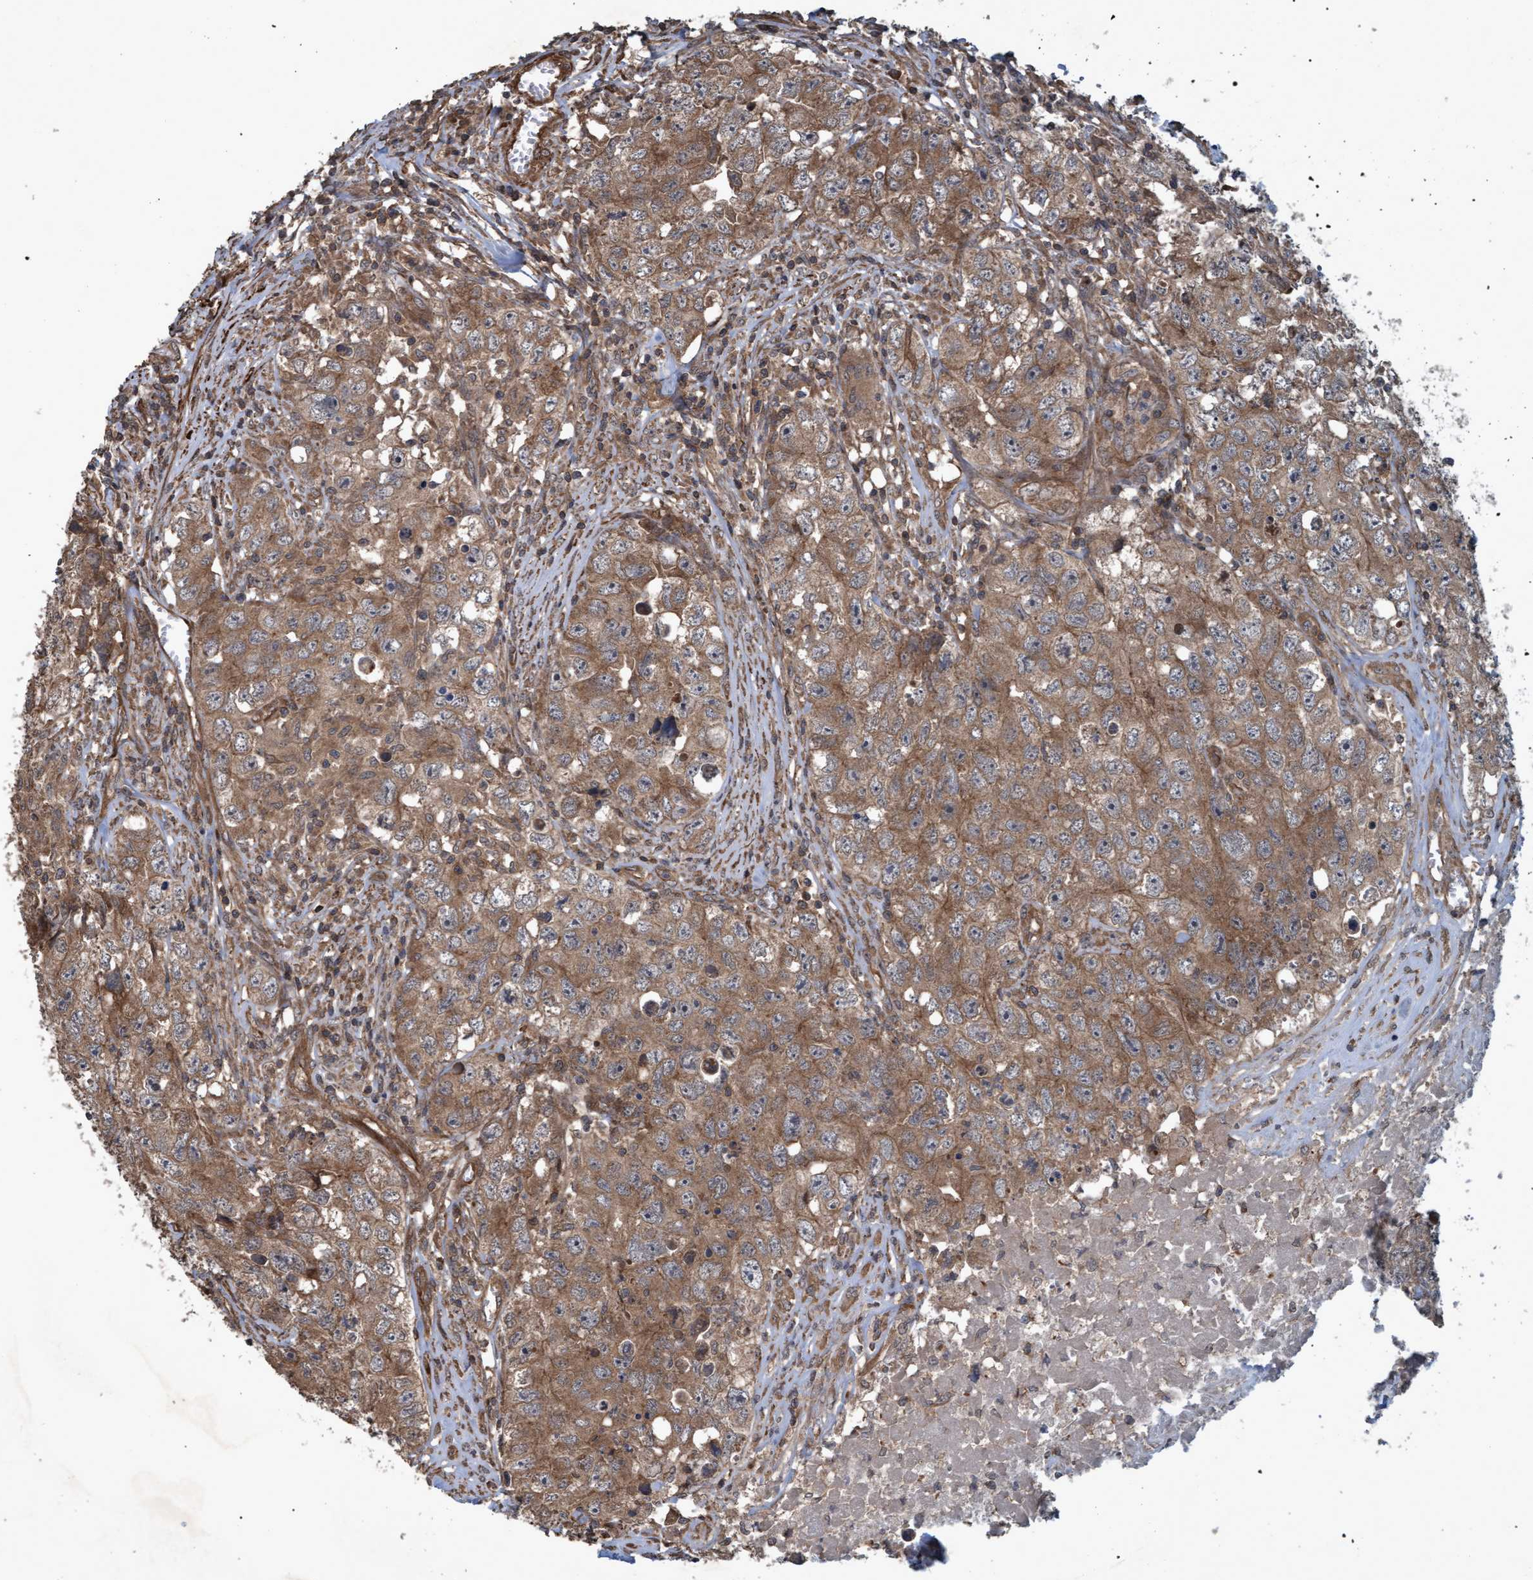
{"staining": {"intensity": "moderate", "quantity": ">75%", "location": "cytoplasmic/membranous"}, "tissue": "testis cancer", "cell_type": "Tumor cells", "image_type": "cancer", "snomed": [{"axis": "morphology", "description": "Seminoma, NOS"}, {"axis": "morphology", "description": "Carcinoma, Embryonal, NOS"}, {"axis": "topography", "description": "Testis"}], "caption": "Tumor cells show medium levels of moderate cytoplasmic/membranous staining in about >75% of cells in seminoma (testis).", "gene": "GGT6", "patient": {"sex": "male", "age": 43}}